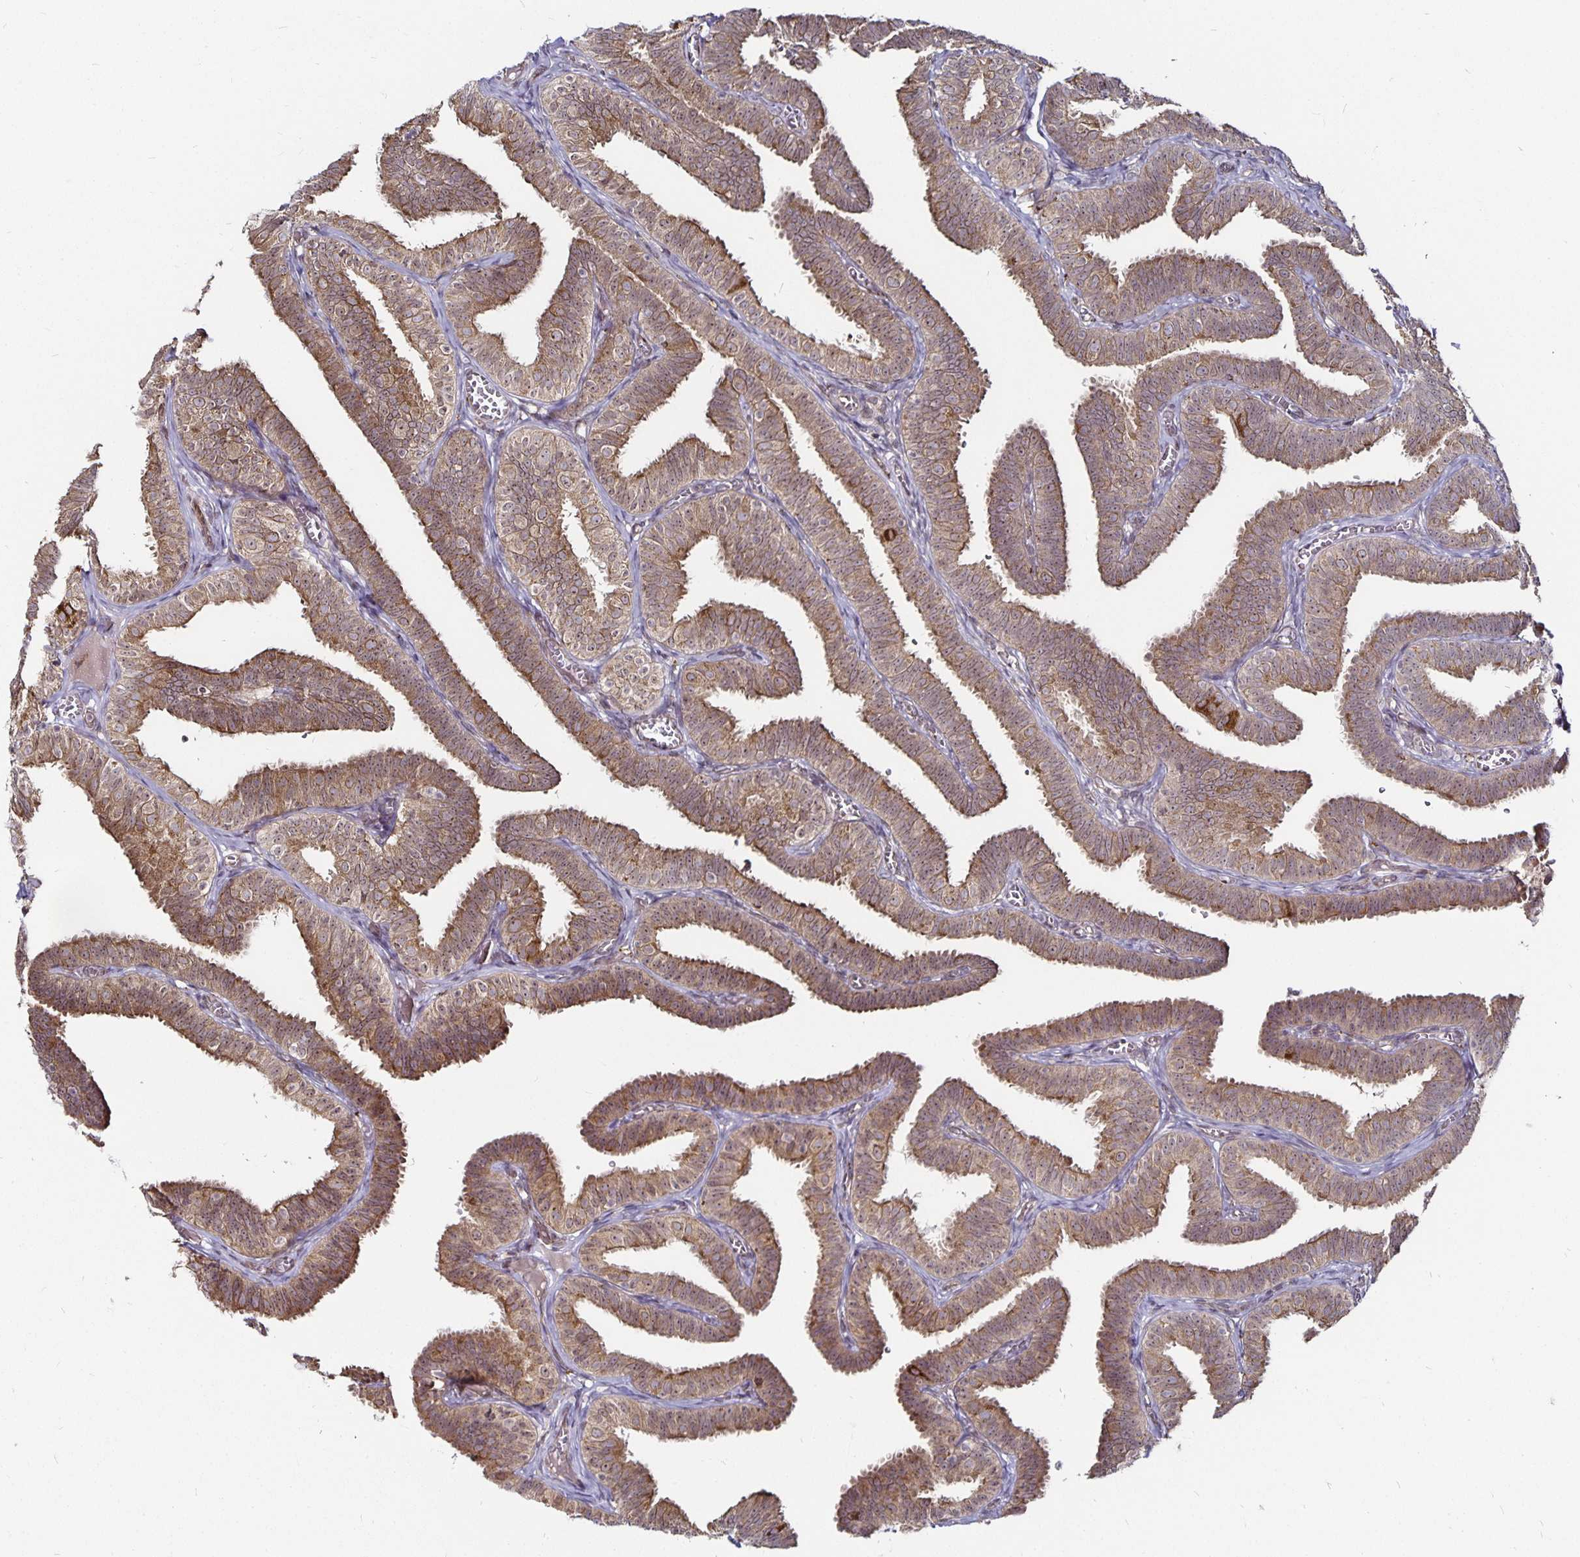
{"staining": {"intensity": "moderate", "quantity": ">75%", "location": "cytoplasmic/membranous"}, "tissue": "fallopian tube", "cell_type": "Glandular cells", "image_type": "normal", "snomed": [{"axis": "morphology", "description": "Normal tissue, NOS"}, {"axis": "topography", "description": "Fallopian tube"}], "caption": "A photomicrograph of fallopian tube stained for a protein displays moderate cytoplasmic/membranous brown staining in glandular cells.", "gene": "CYP27A1", "patient": {"sex": "female", "age": 25}}